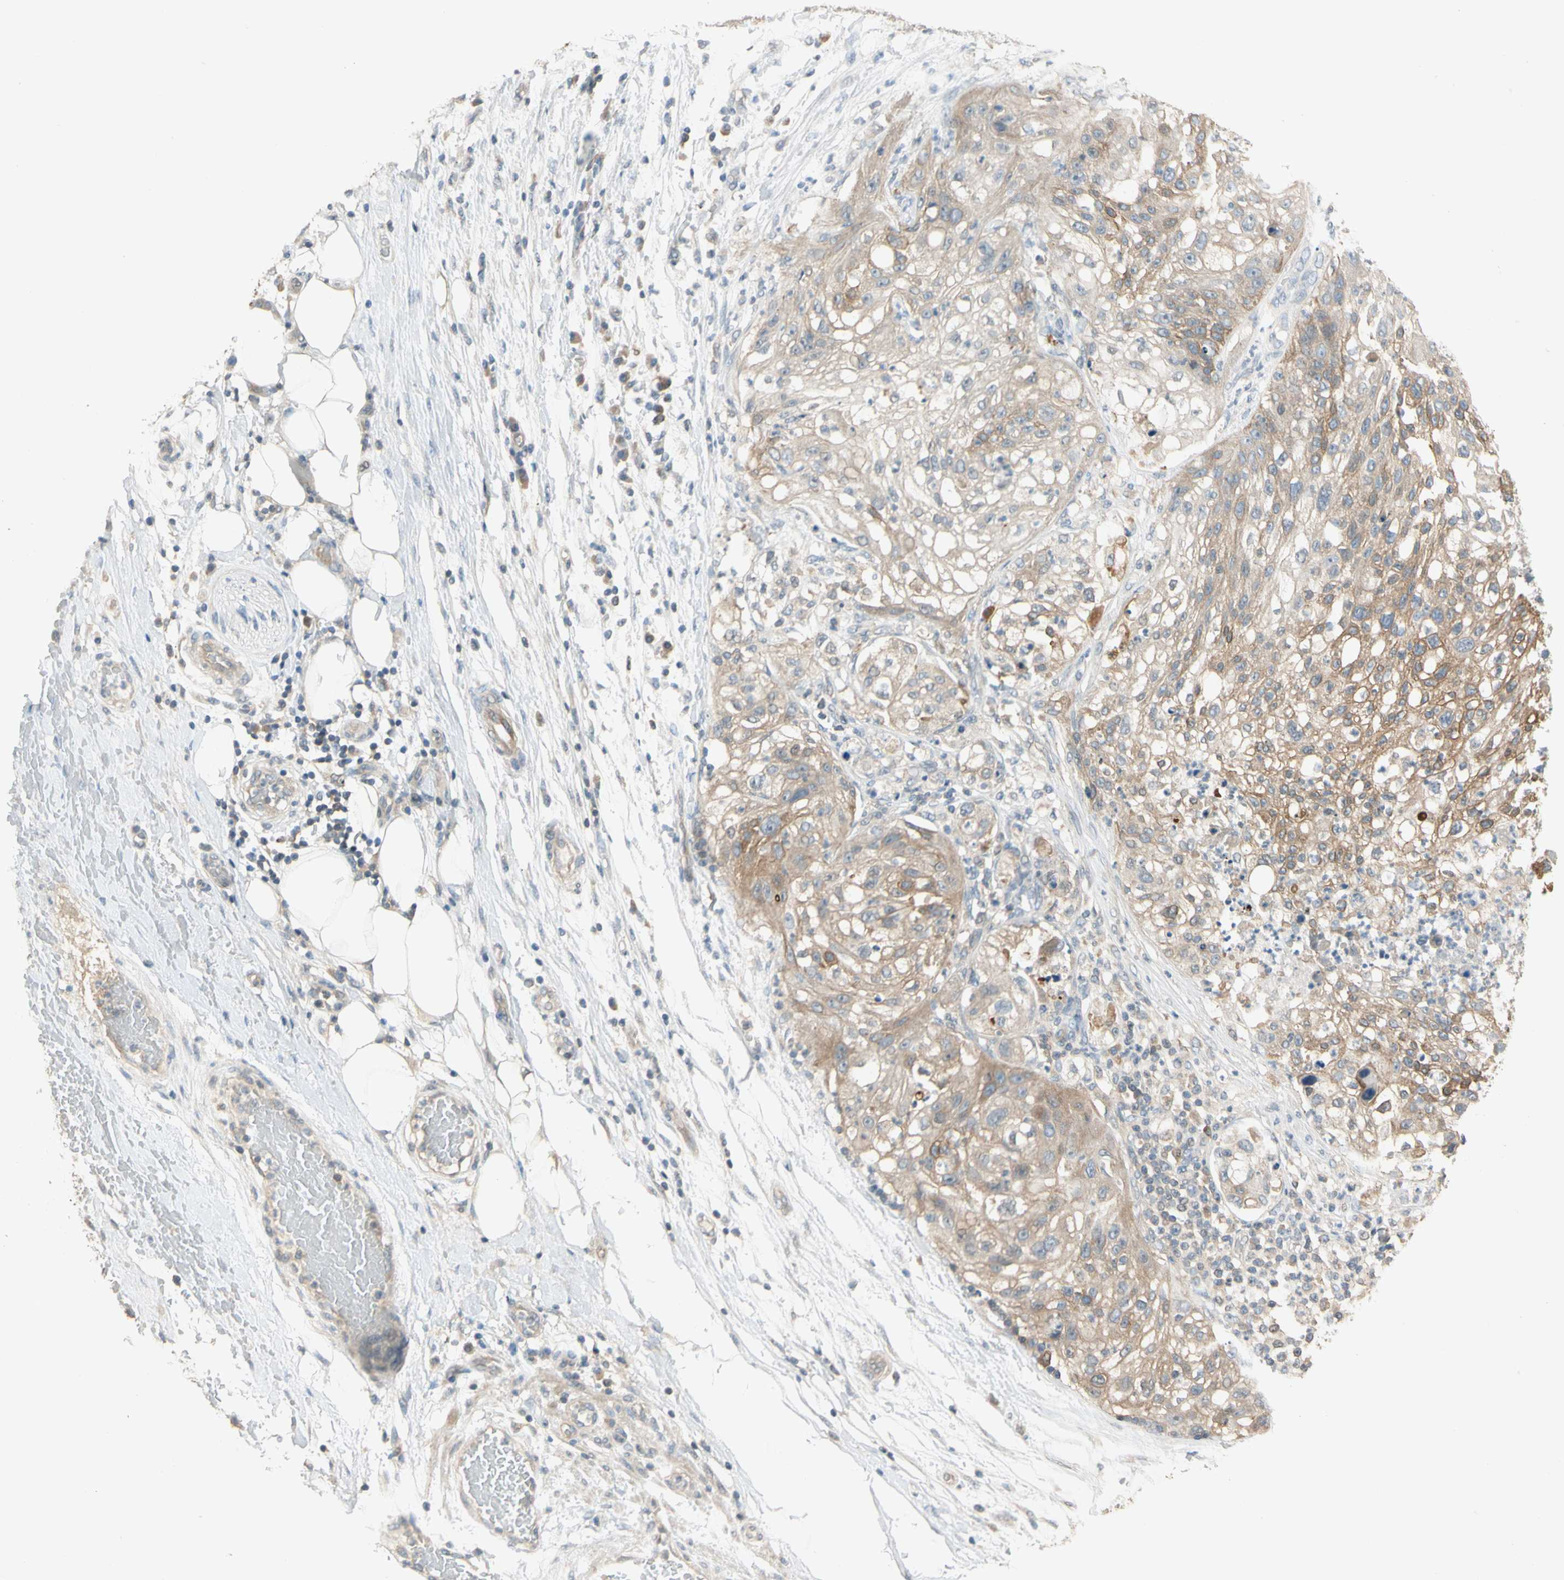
{"staining": {"intensity": "moderate", "quantity": ">75%", "location": "cytoplasmic/membranous"}, "tissue": "lung cancer", "cell_type": "Tumor cells", "image_type": "cancer", "snomed": [{"axis": "morphology", "description": "Inflammation, NOS"}, {"axis": "morphology", "description": "Squamous cell carcinoma, NOS"}, {"axis": "topography", "description": "Lymph node"}, {"axis": "topography", "description": "Soft tissue"}, {"axis": "topography", "description": "Lung"}], "caption": "DAB immunohistochemical staining of human lung cancer (squamous cell carcinoma) demonstrates moderate cytoplasmic/membranous protein positivity in approximately >75% of tumor cells.", "gene": "MAP3K7", "patient": {"sex": "male", "age": 66}}